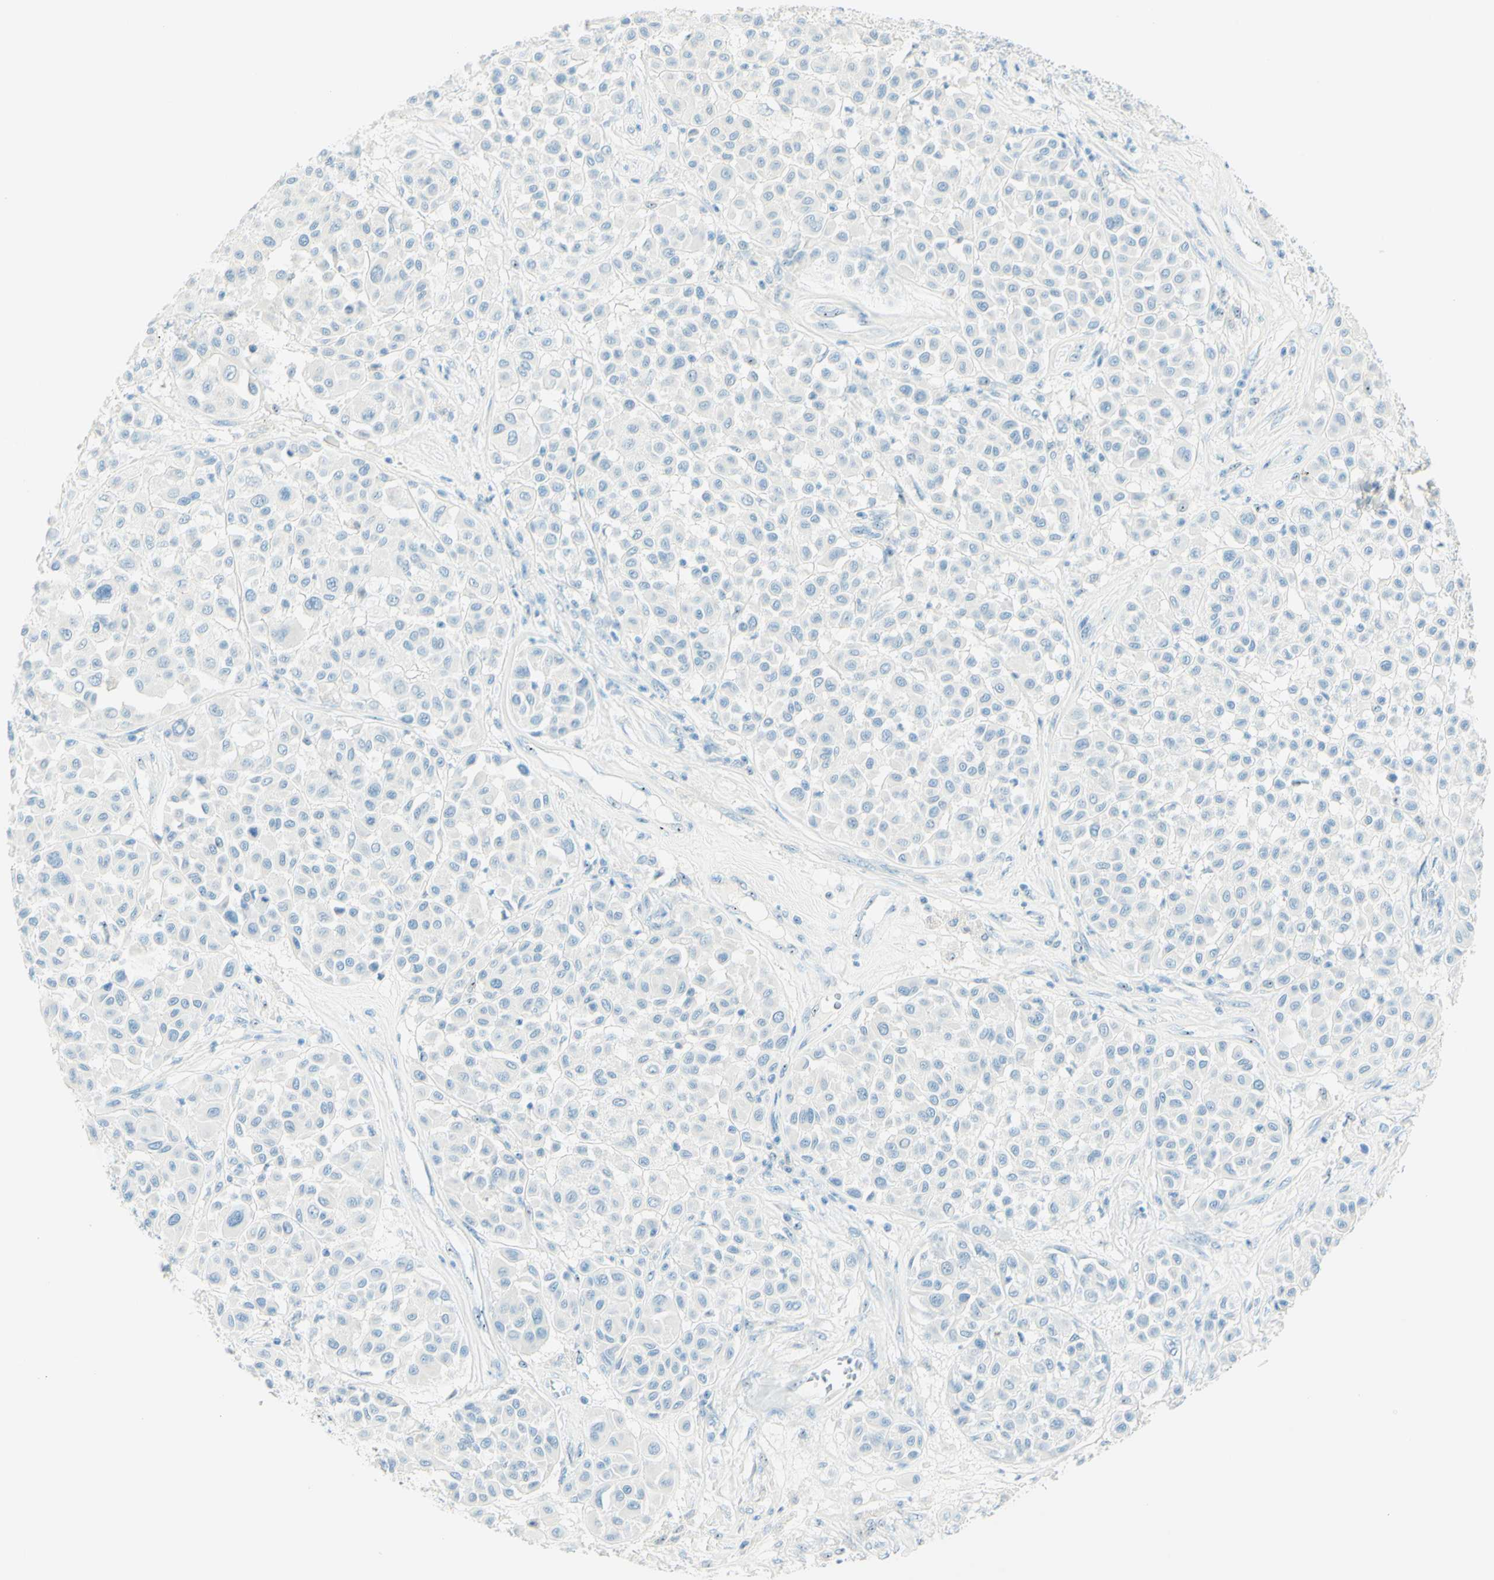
{"staining": {"intensity": "negative", "quantity": "none", "location": "none"}, "tissue": "melanoma", "cell_type": "Tumor cells", "image_type": "cancer", "snomed": [{"axis": "morphology", "description": "Malignant melanoma, Metastatic site"}, {"axis": "topography", "description": "Soft tissue"}], "caption": "Melanoma was stained to show a protein in brown. There is no significant expression in tumor cells. (IHC, brightfield microscopy, high magnification).", "gene": "FMR1NB", "patient": {"sex": "male", "age": 41}}